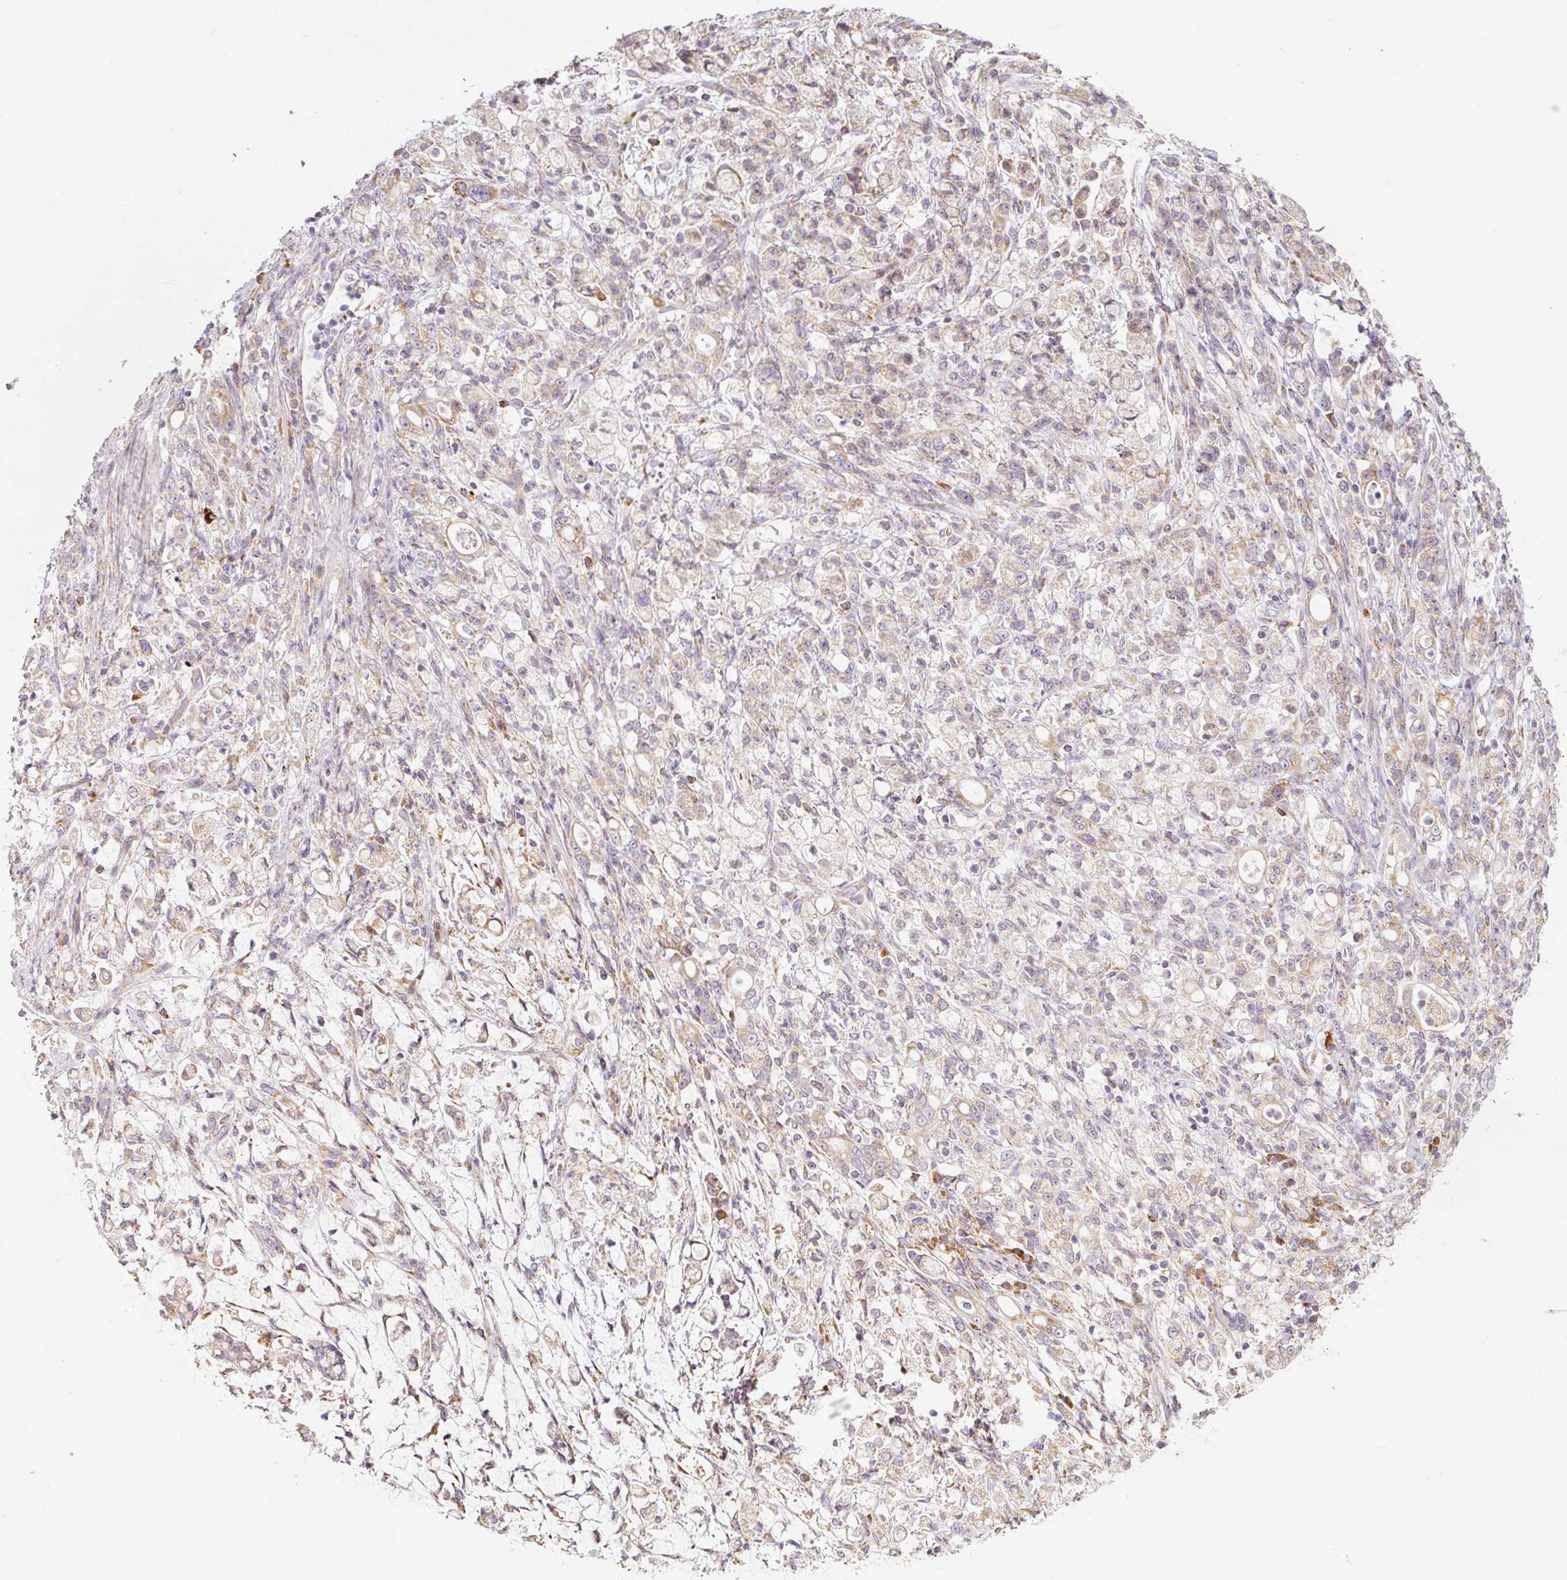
{"staining": {"intensity": "weak", "quantity": "25%-75%", "location": "cytoplasmic/membranous"}, "tissue": "stomach cancer", "cell_type": "Tumor cells", "image_type": "cancer", "snomed": [{"axis": "morphology", "description": "Adenocarcinoma, NOS"}, {"axis": "topography", "description": "Stomach"}], "caption": "Stomach cancer stained for a protein demonstrates weak cytoplasmic/membranous positivity in tumor cells. The staining was performed using DAB (3,3'-diaminobenzidine), with brown indicating positive protein expression. Nuclei are stained blue with hematoxylin.", "gene": "MORN4", "patient": {"sex": "female", "age": 60}}